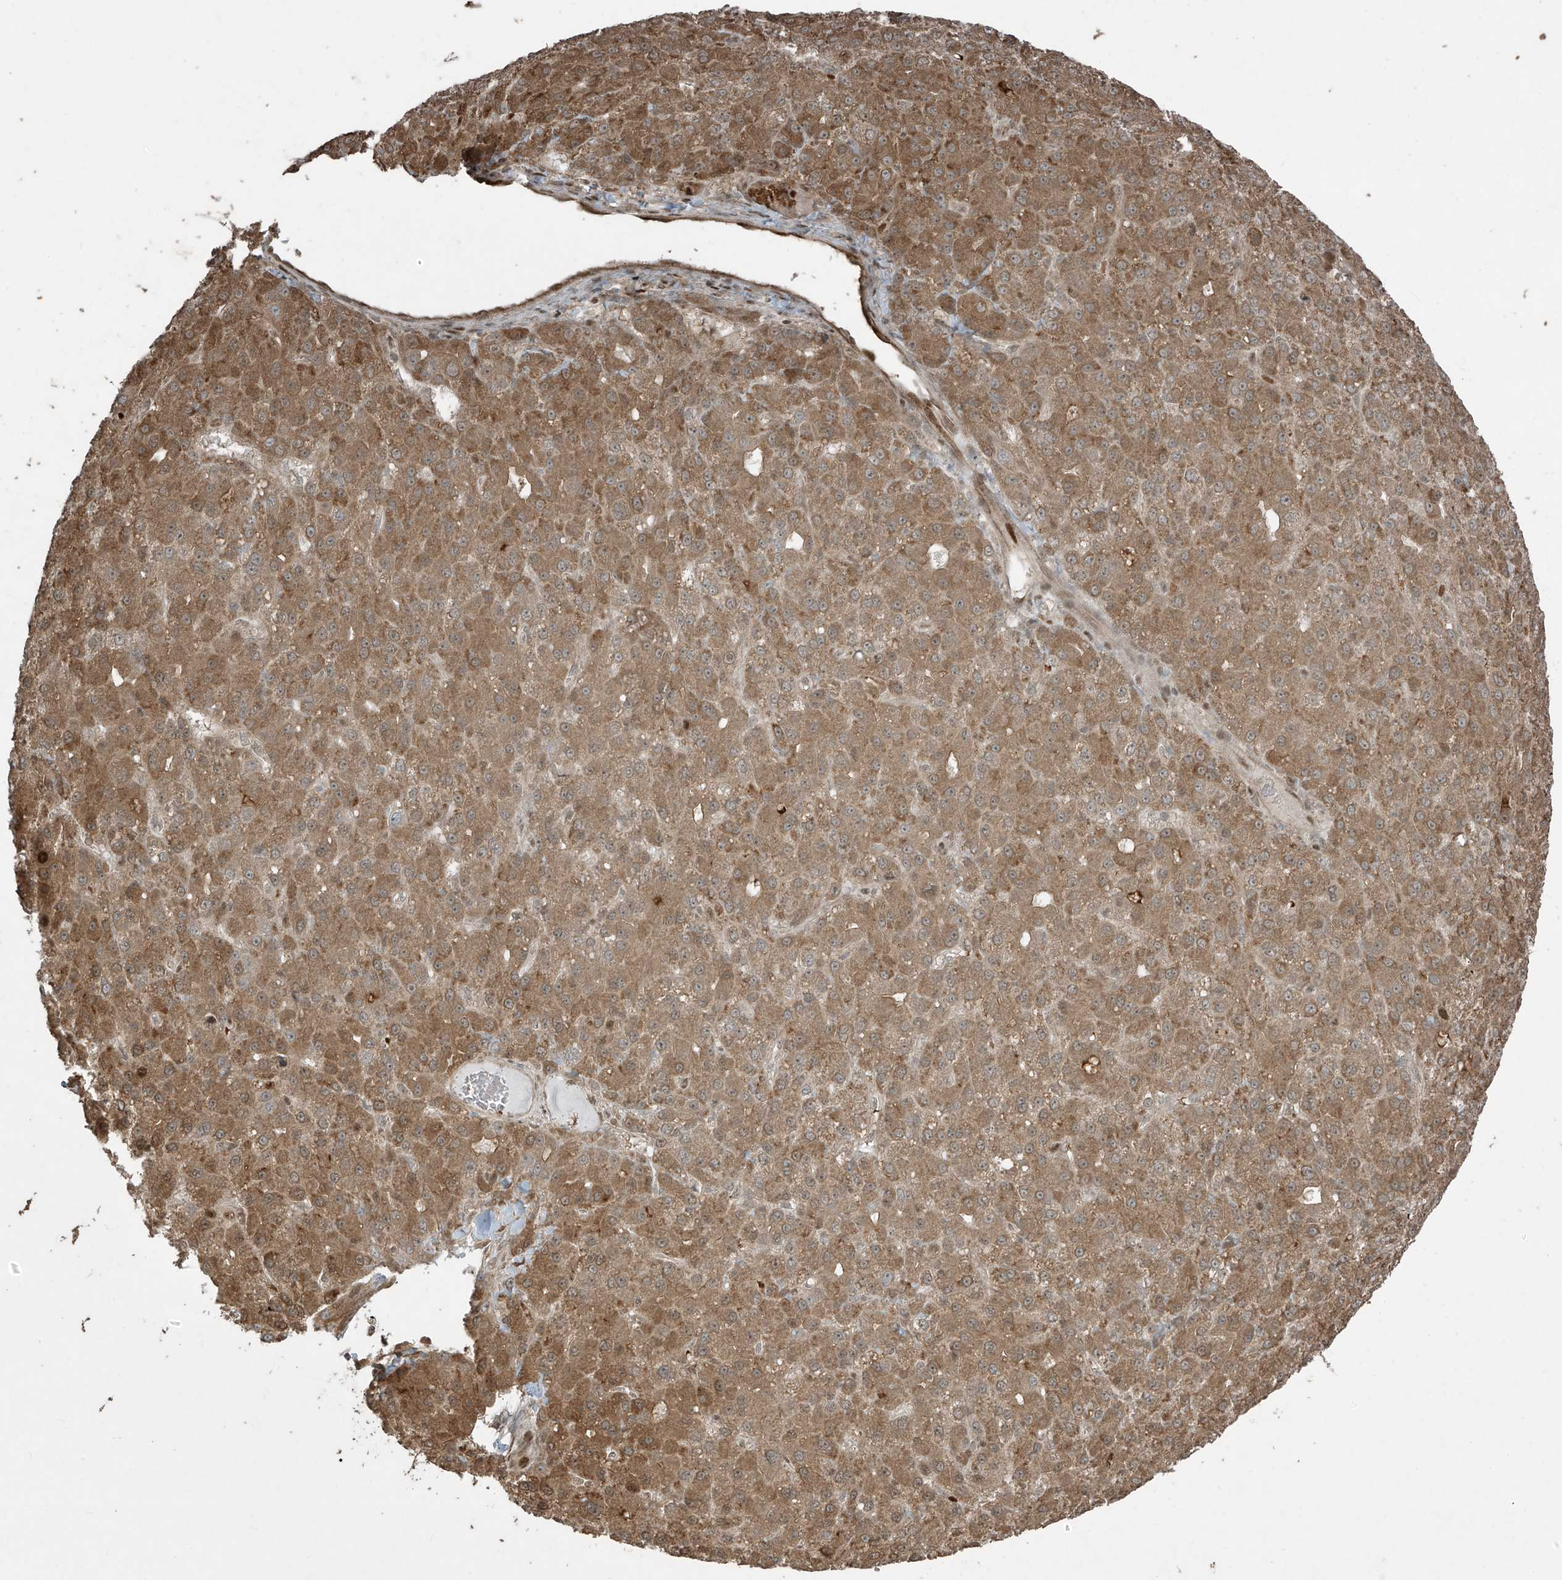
{"staining": {"intensity": "moderate", "quantity": ">75%", "location": "cytoplasmic/membranous,nuclear"}, "tissue": "liver cancer", "cell_type": "Tumor cells", "image_type": "cancer", "snomed": [{"axis": "morphology", "description": "Carcinoma, Hepatocellular, NOS"}, {"axis": "topography", "description": "Liver"}], "caption": "Immunohistochemistry of human liver cancer (hepatocellular carcinoma) shows medium levels of moderate cytoplasmic/membranous and nuclear staining in about >75% of tumor cells. (brown staining indicates protein expression, while blue staining denotes nuclei).", "gene": "TTC22", "patient": {"sex": "male", "age": 67}}